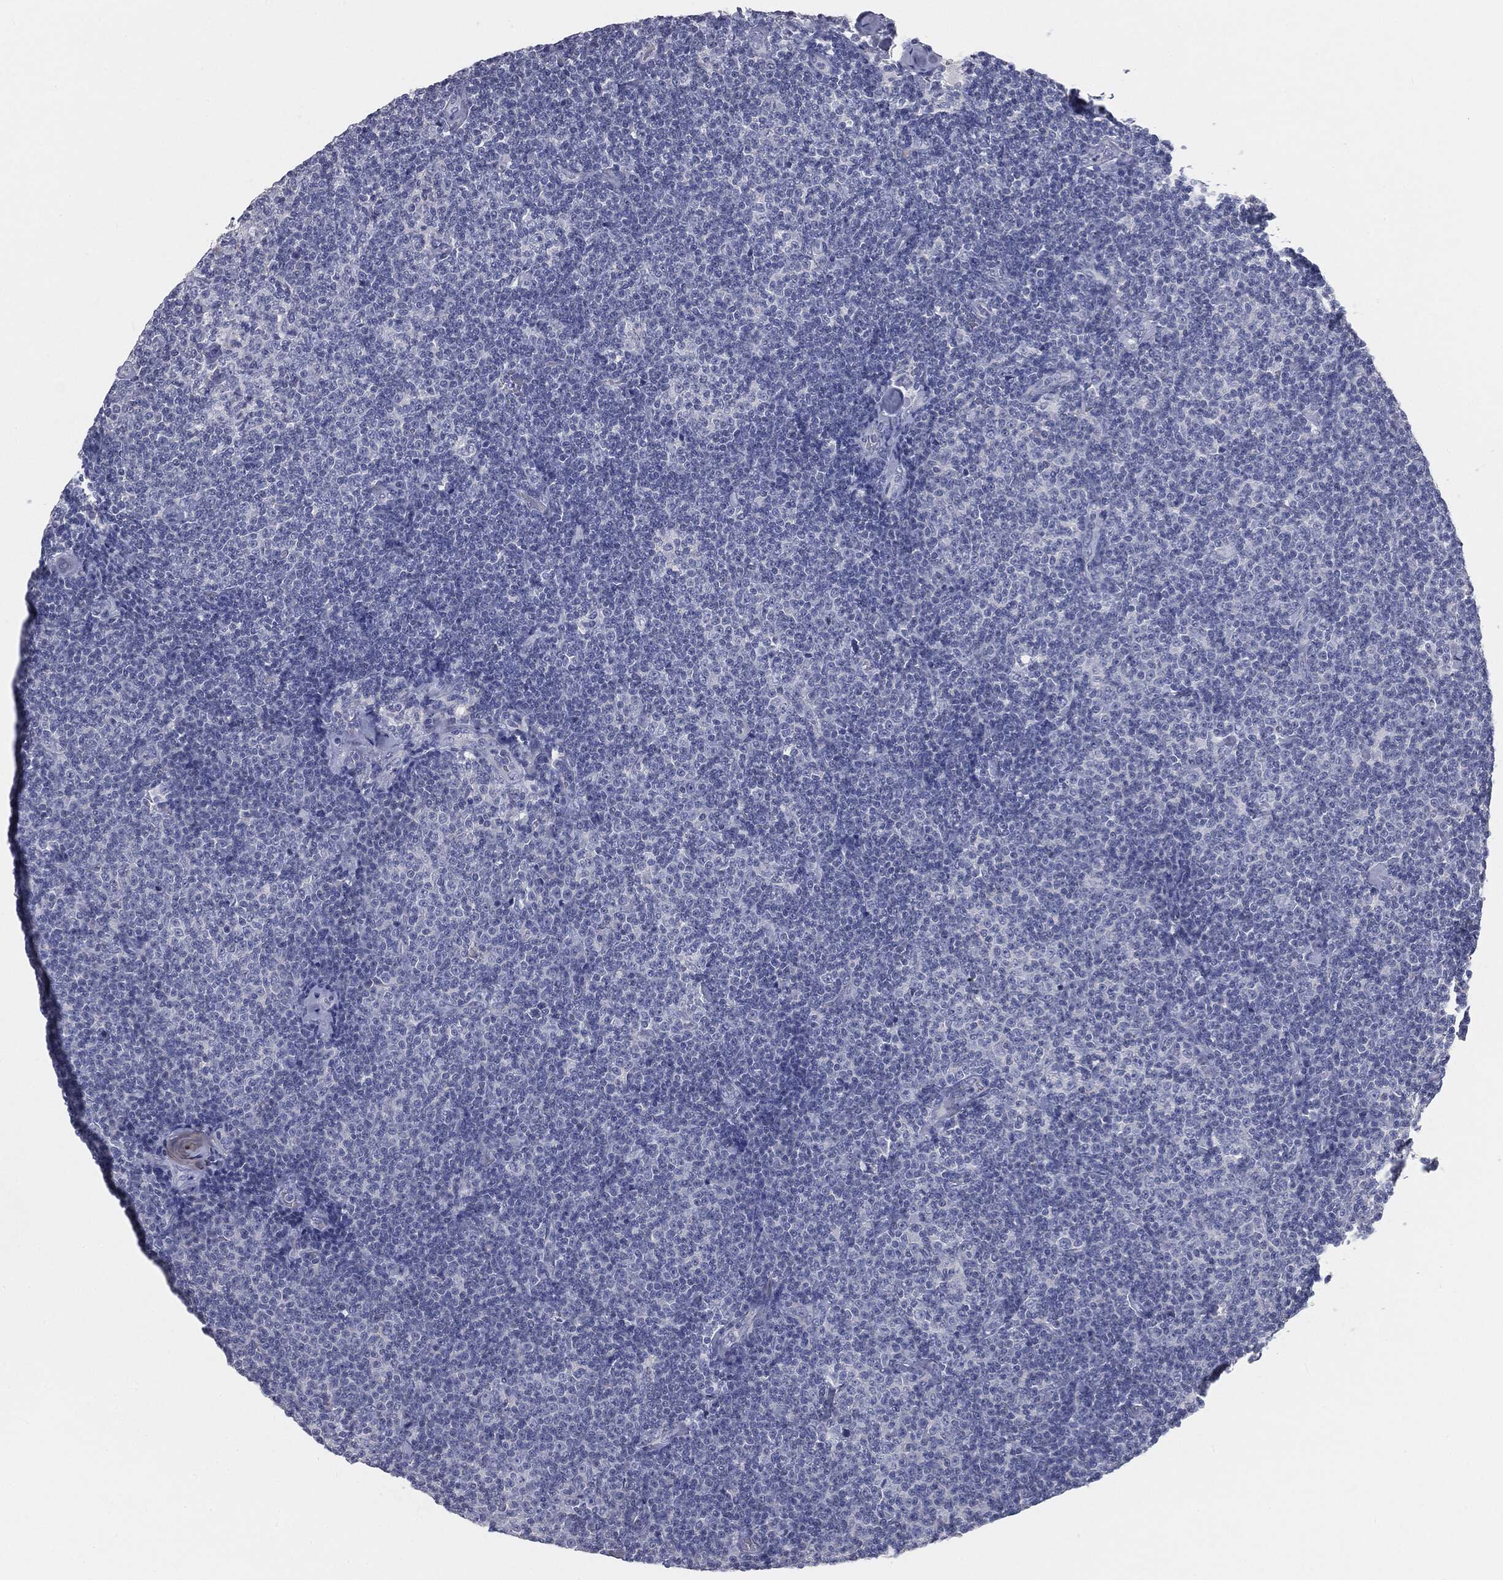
{"staining": {"intensity": "negative", "quantity": "none", "location": "none"}, "tissue": "lymphoma", "cell_type": "Tumor cells", "image_type": "cancer", "snomed": [{"axis": "morphology", "description": "Malignant lymphoma, non-Hodgkin's type, Low grade"}, {"axis": "topography", "description": "Lymph node"}], "caption": "An image of human lymphoma is negative for staining in tumor cells.", "gene": "CAV3", "patient": {"sex": "male", "age": 81}}